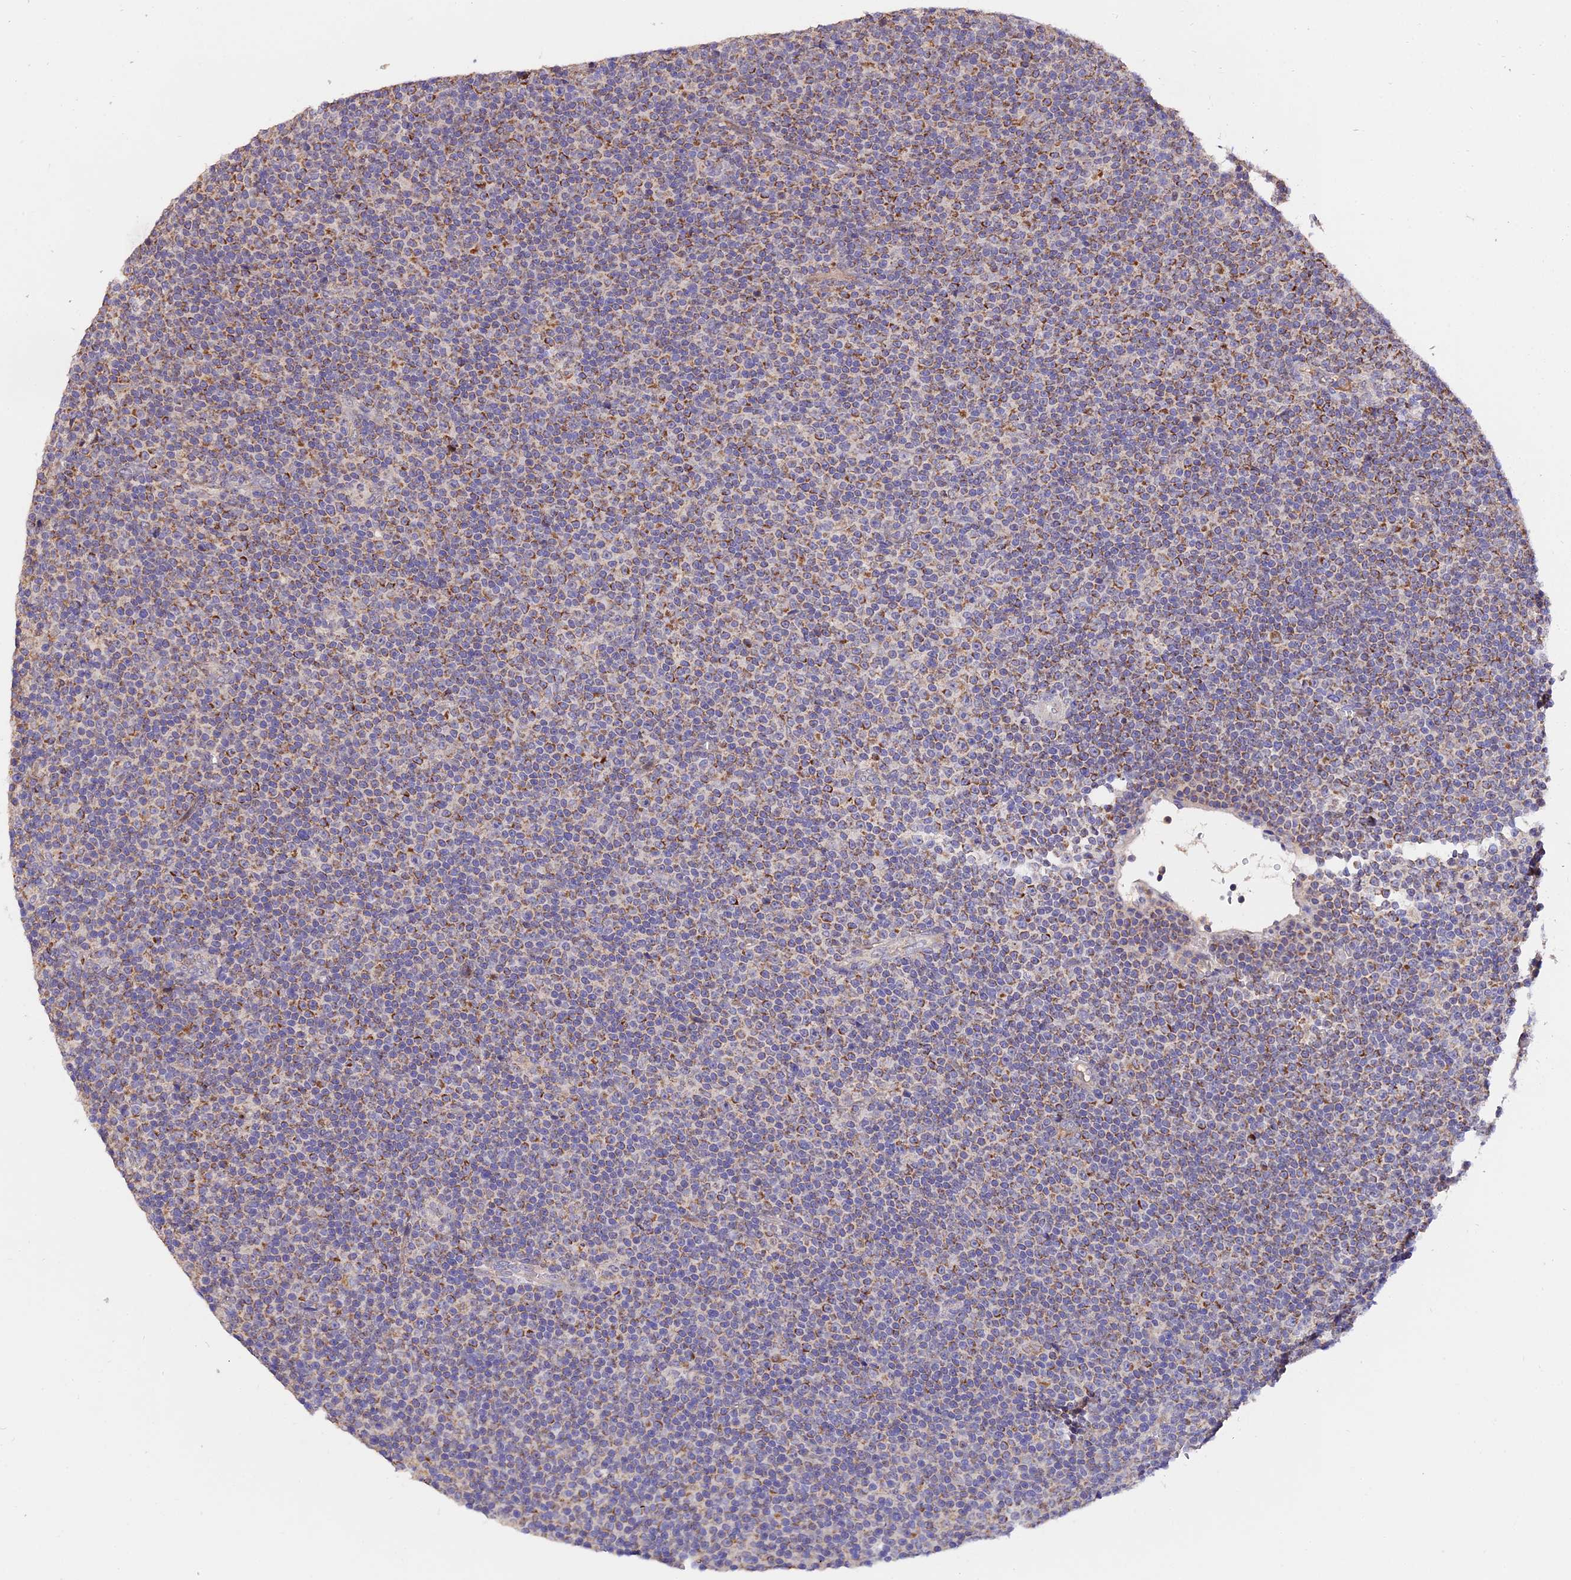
{"staining": {"intensity": "moderate", "quantity": "25%-75%", "location": "cytoplasmic/membranous"}, "tissue": "lymphoma", "cell_type": "Tumor cells", "image_type": "cancer", "snomed": [{"axis": "morphology", "description": "Malignant lymphoma, non-Hodgkin's type, Low grade"}, {"axis": "topography", "description": "Lymph node"}], "caption": "The immunohistochemical stain highlights moderate cytoplasmic/membranous positivity in tumor cells of malignant lymphoma, non-Hodgkin's type (low-grade) tissue. (Stains: DAB (3,3'-diaminobenzidine) in brown, nuclei in blue, Microscopy: brightfield microscopy at high magnification).", "gene": "WDR5B", "patient": {"sex": "female", "age": 67}}